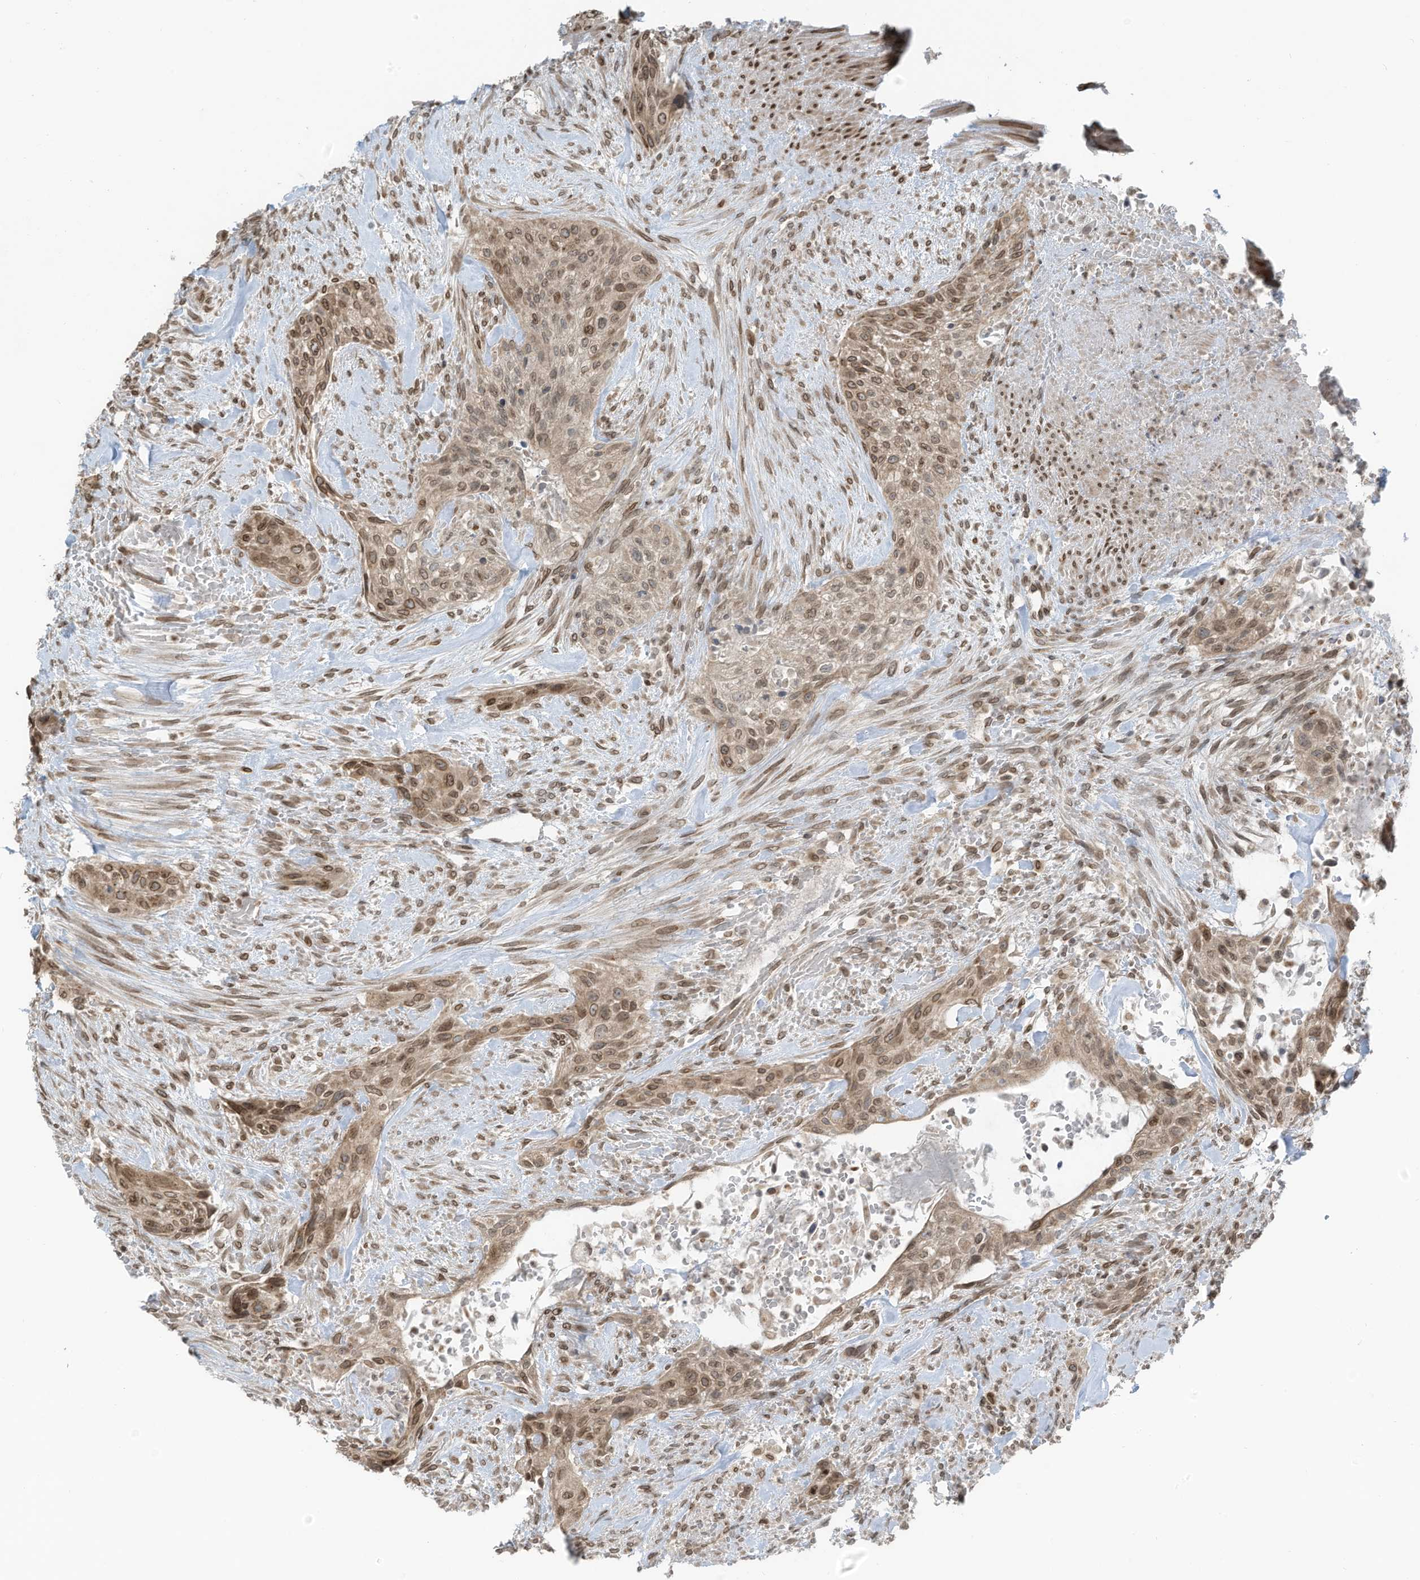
{"staining": {"intensity": "moderate", "quantity": ">75%", "location": "cytoplasmic/membranous,nuclear"}, "tissue": "urothelial cancer", "cell_type": "Tumor cells", "image_type": "cancer", "snomed": [{"axis": "morphology", "description": "Urothelial carcinoma, High grade"}, {"axis": "topography", "description": "Urinary bladder"}], "caption": "Moderate cytoplasmic/membranous and nuclear positivity for a protein is appreciated in approximately >75% of tumor cells of urothelial cancer using immunohistochemistry.", "gene": "RABL3", "patient": {"sex": "male", "age": 35}}